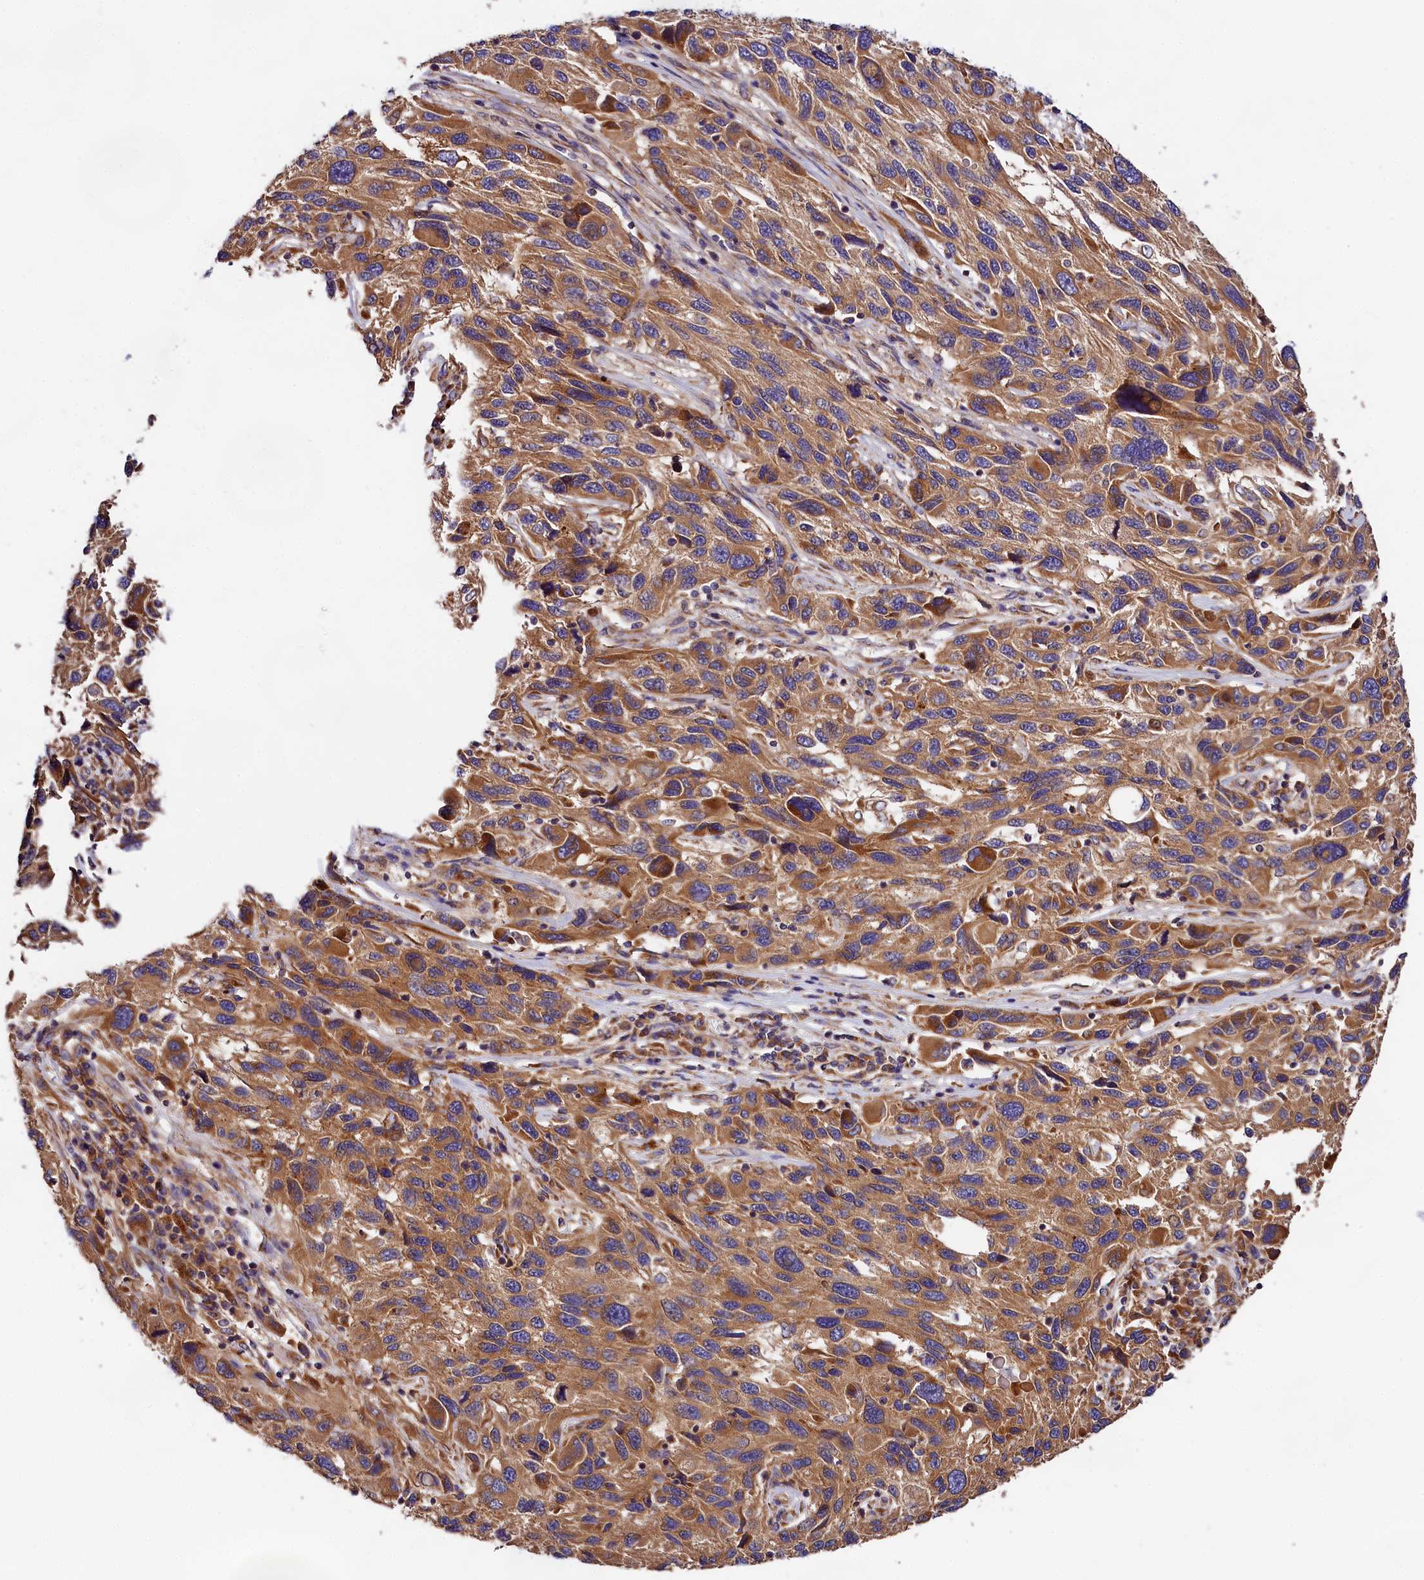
{"staining": {"intensity": "moderate", "quantity": ">75%", "location": "cytoplasmic/membranous"}, "tissue": "melanoma", "cell_type": "Tumor cells", "image_type": "cancer", "snomed": [{"axis": "morphology", "description": "Malignant melanoma, NOS"}, {"axis": "topography", "description": "Skin"}], "caption": "Immunohistochemical staining of melanoma shows medium levels of moderate cytoplasmic/membranous expression in about >75% of tumor cells.", "gene": "SPG11", "patient": {"sex": "male", "age": 53}}